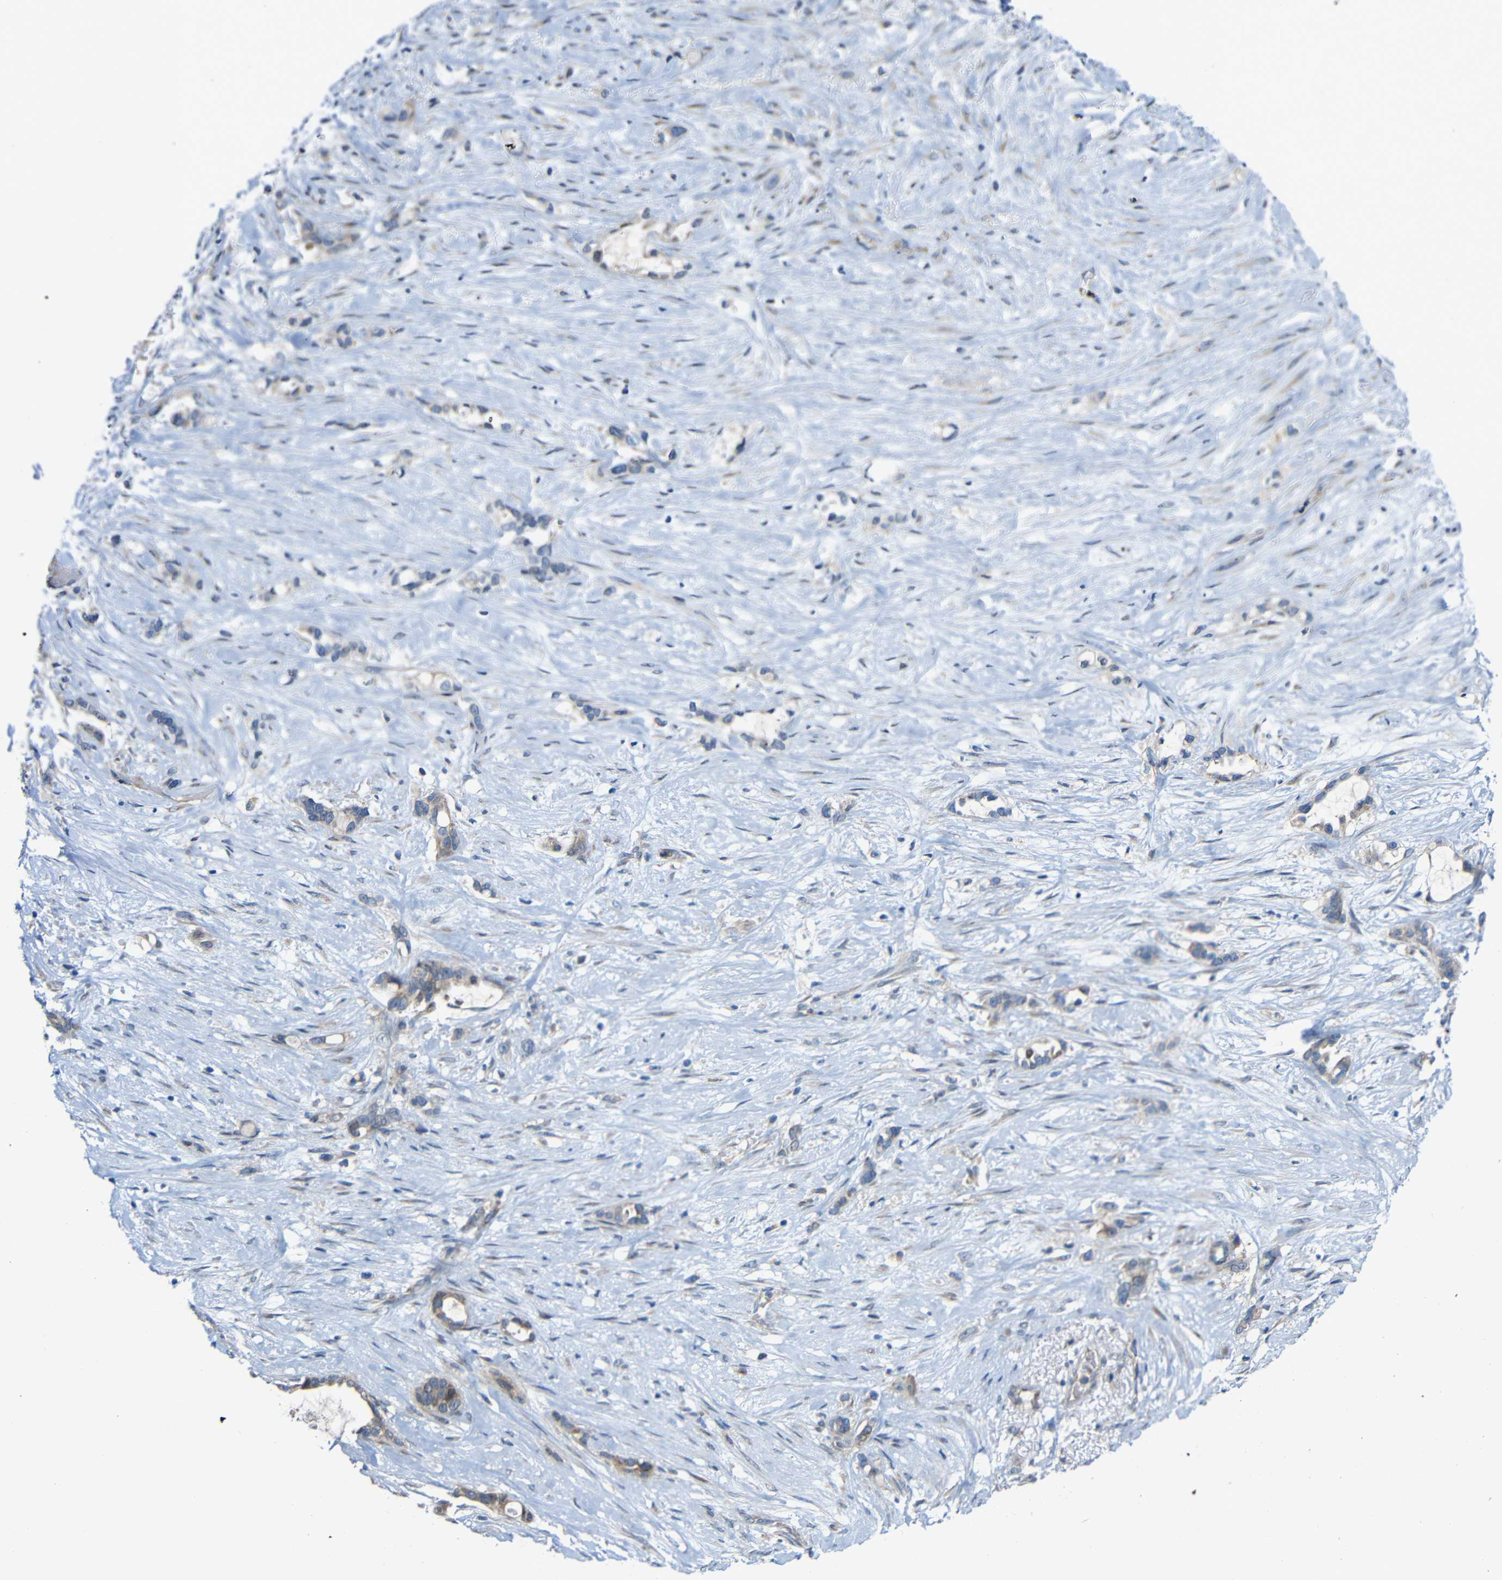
{"staining": {"intensity": "weak", "quantity": "25%-75%", "location": "cytoplasmic/membranous"}, "tissue": "liver cancer", "cell_type": "Tumor cells", "image_type": "cancer", "snomed": [{"axis": "morphology", "description": "Cholangiocarcinoma"}, {"axis": "topography", "description": "Liver"}], "caption": "This is an image of IHC staining of liver cholangiocarcinoma, which shows weak expression in the cytoplasmic/membranous of tumor cells.", "gene": "TMEM25", "patient": {"sex": "female", "age": 65}}